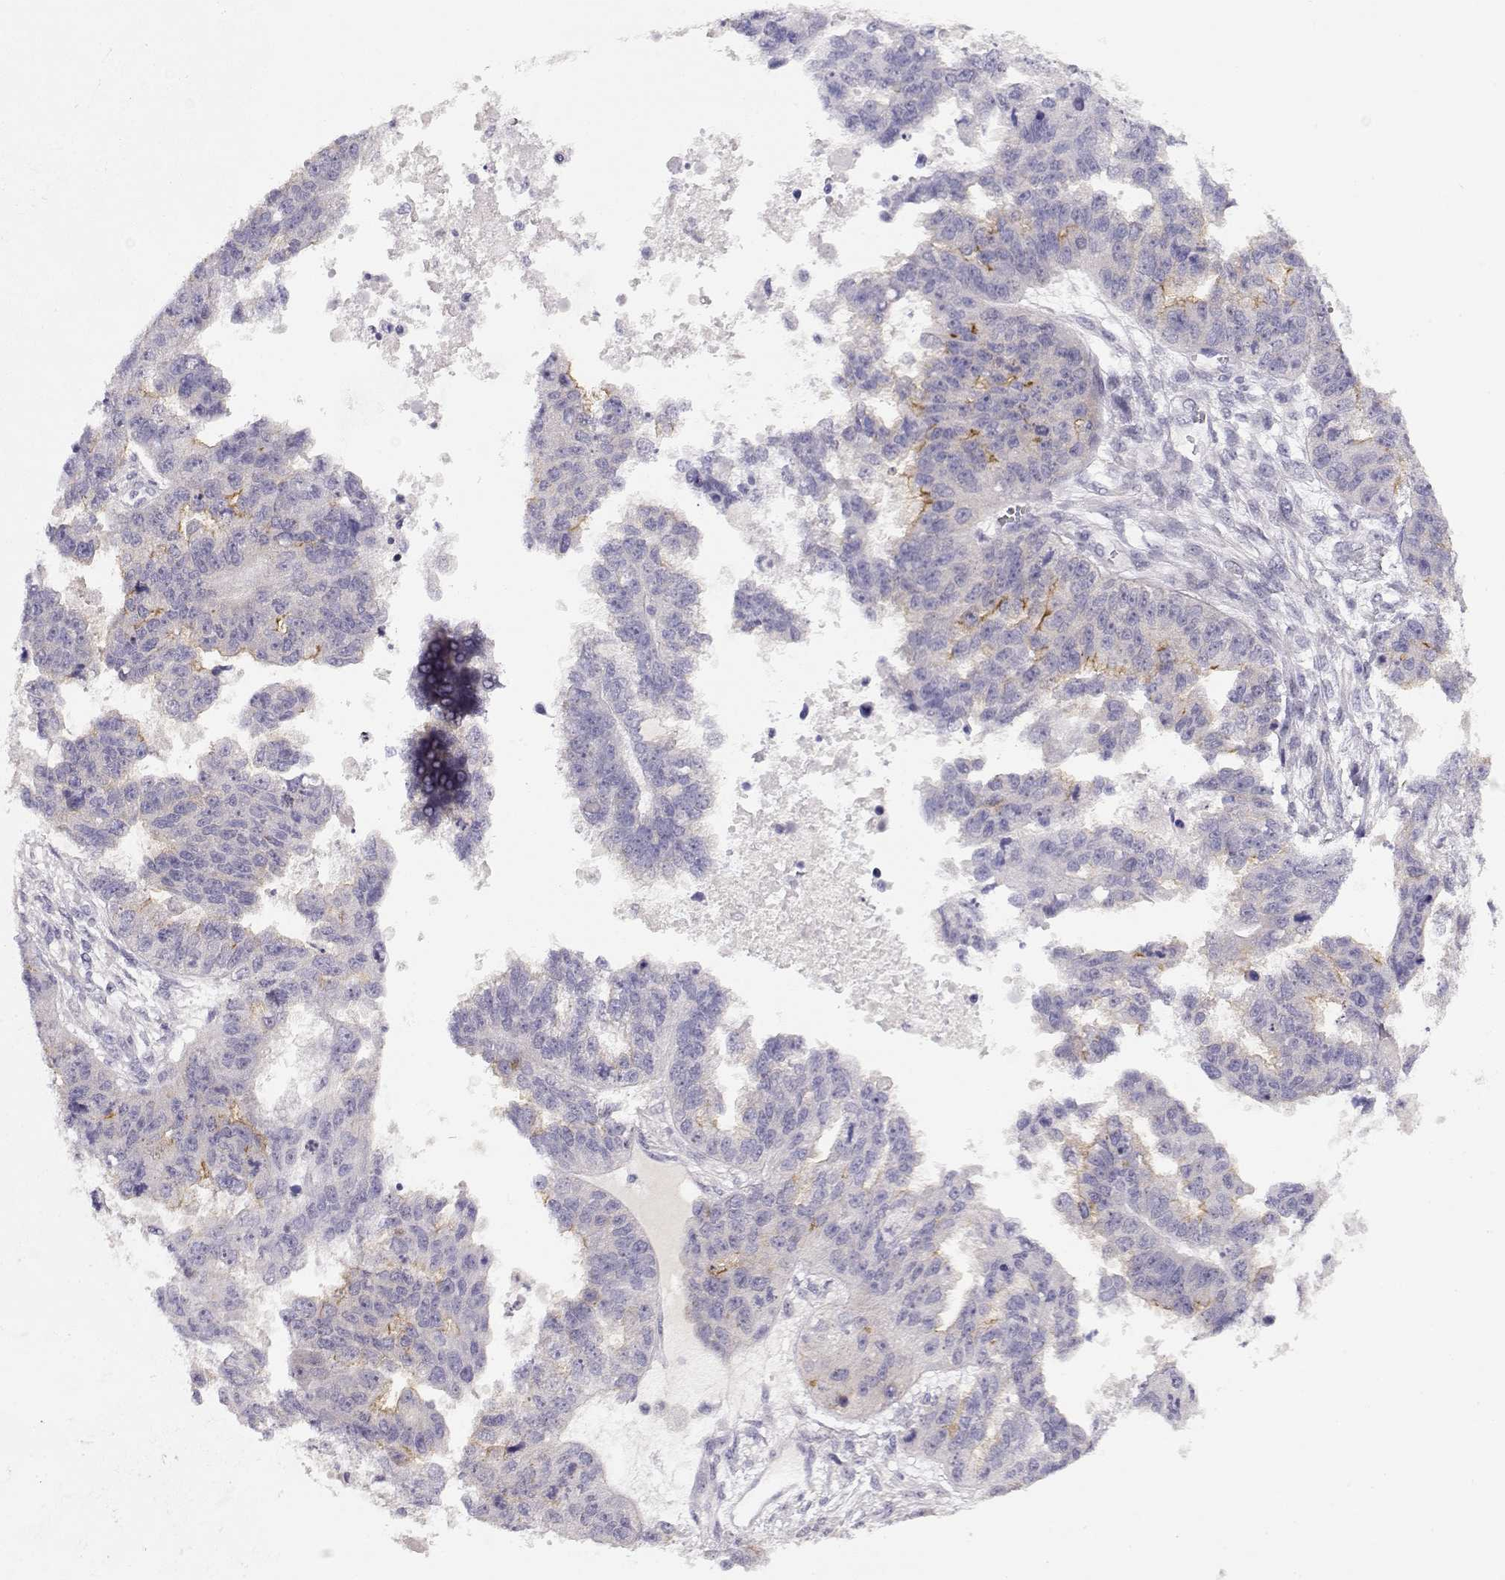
{"staining": {"intensity": "weak", "quantity": "<25%", "location": "cytoplasmic/membranous"}, "tissue": "ovarian cancer", "cell_type": "Tumor cells", "image_type": "cancer", "snomed": [{"axis": "morphology", "description": "Cystadenocarcinoma, serous, NOS"}, {"axis": "topography", "description": "Ovary"}], "caption": "This is an immunohistochemistry (IHC) histopathology image of human ovarian cancer (serous cystadenocarcinoma). There is no positivity in tumor cells.", "gene": "CRX", "patient": {"sex": "female", "age": 58}}